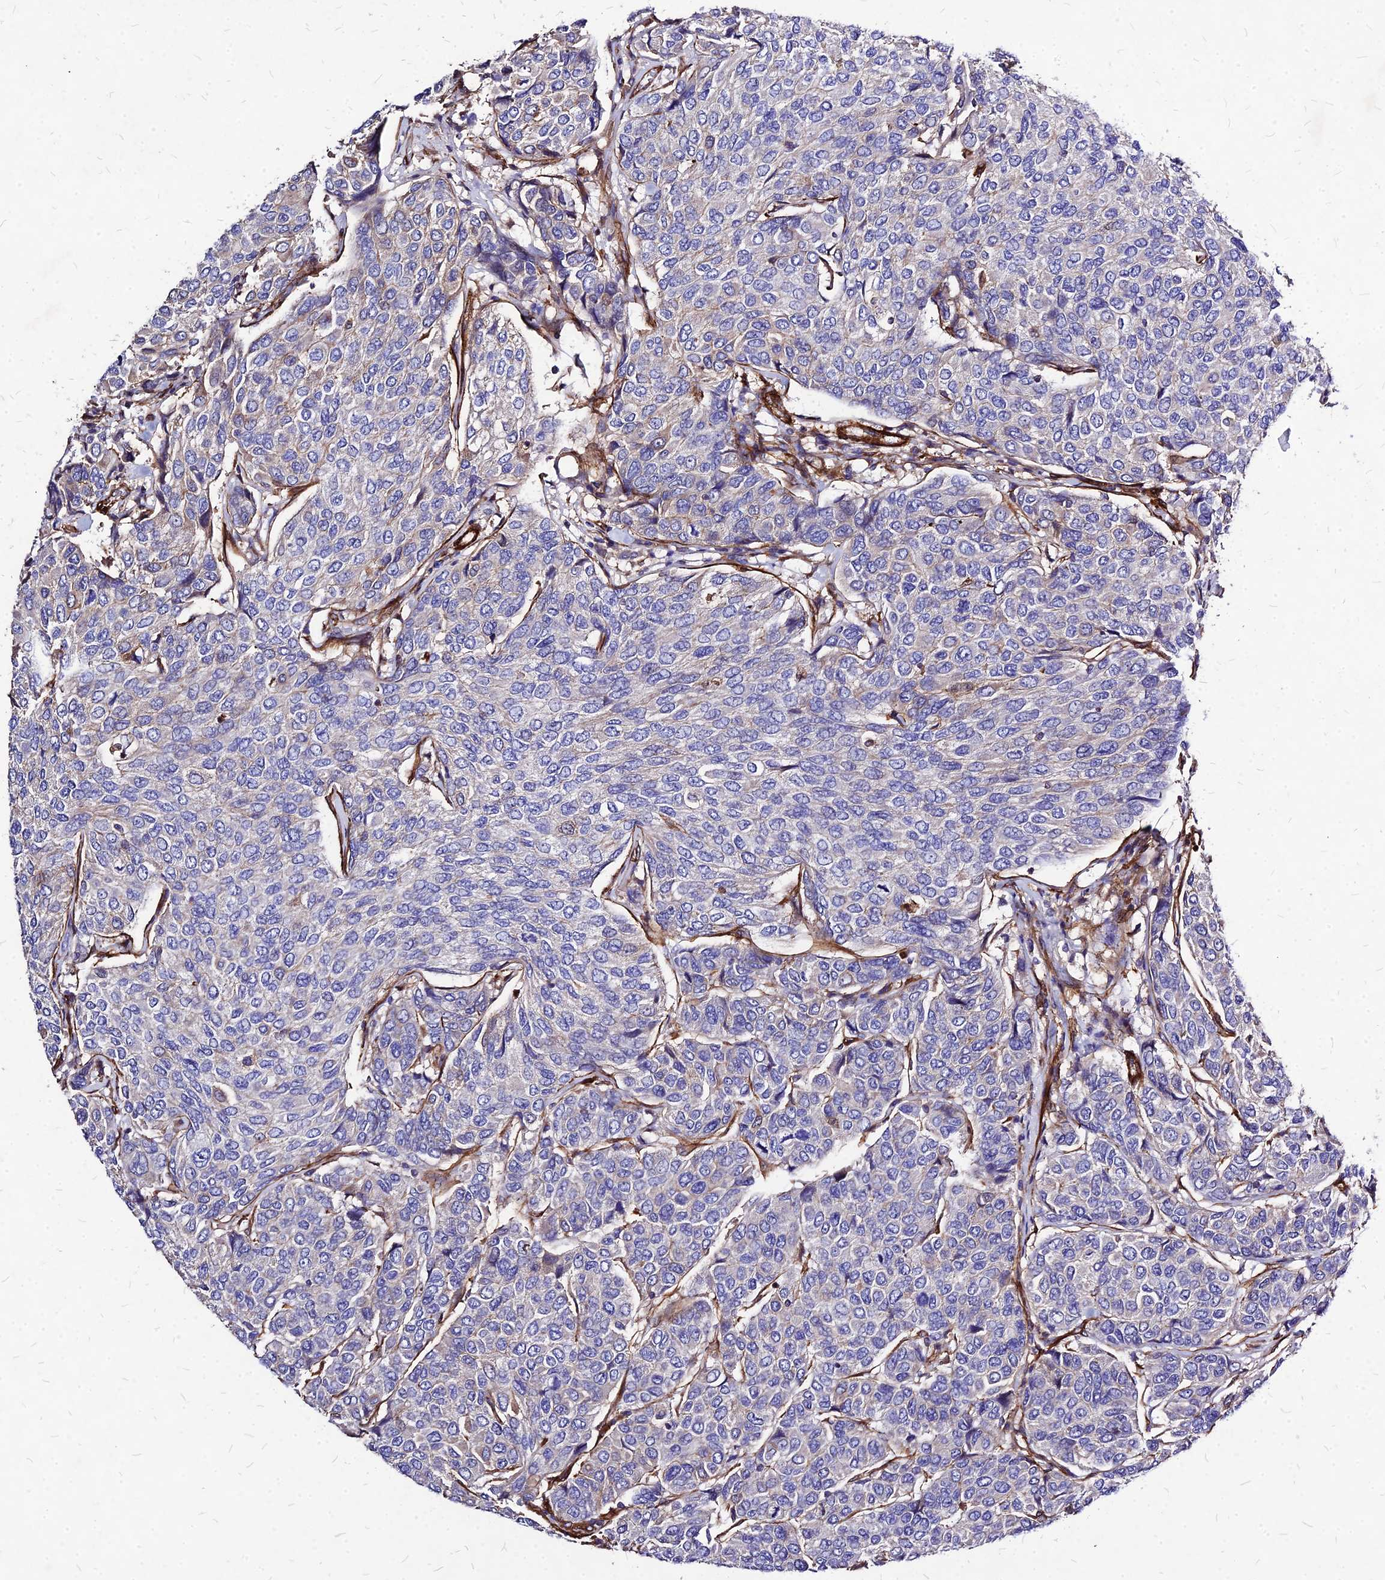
{"staining": {"intensity": "negative", "quantity": "none", "location": "none"}, "tissue": "breast cancer", "cell_type": "Tumor cells", "image_type": "cancer", "snomed": [{"axis": "morphology", "description": "Duct carcinoma"}, {"axis": "topography", "description": "Breast"}], "caption": "DAB (3,3'-diaminobenzidine) immunohistochemical staining of breast cancer (infiltrating ductal carcinoma) exhibits no significant expression in tumor cells.", "gene": "EFCC1", "patient": {"sex": "female", "age": 55}}